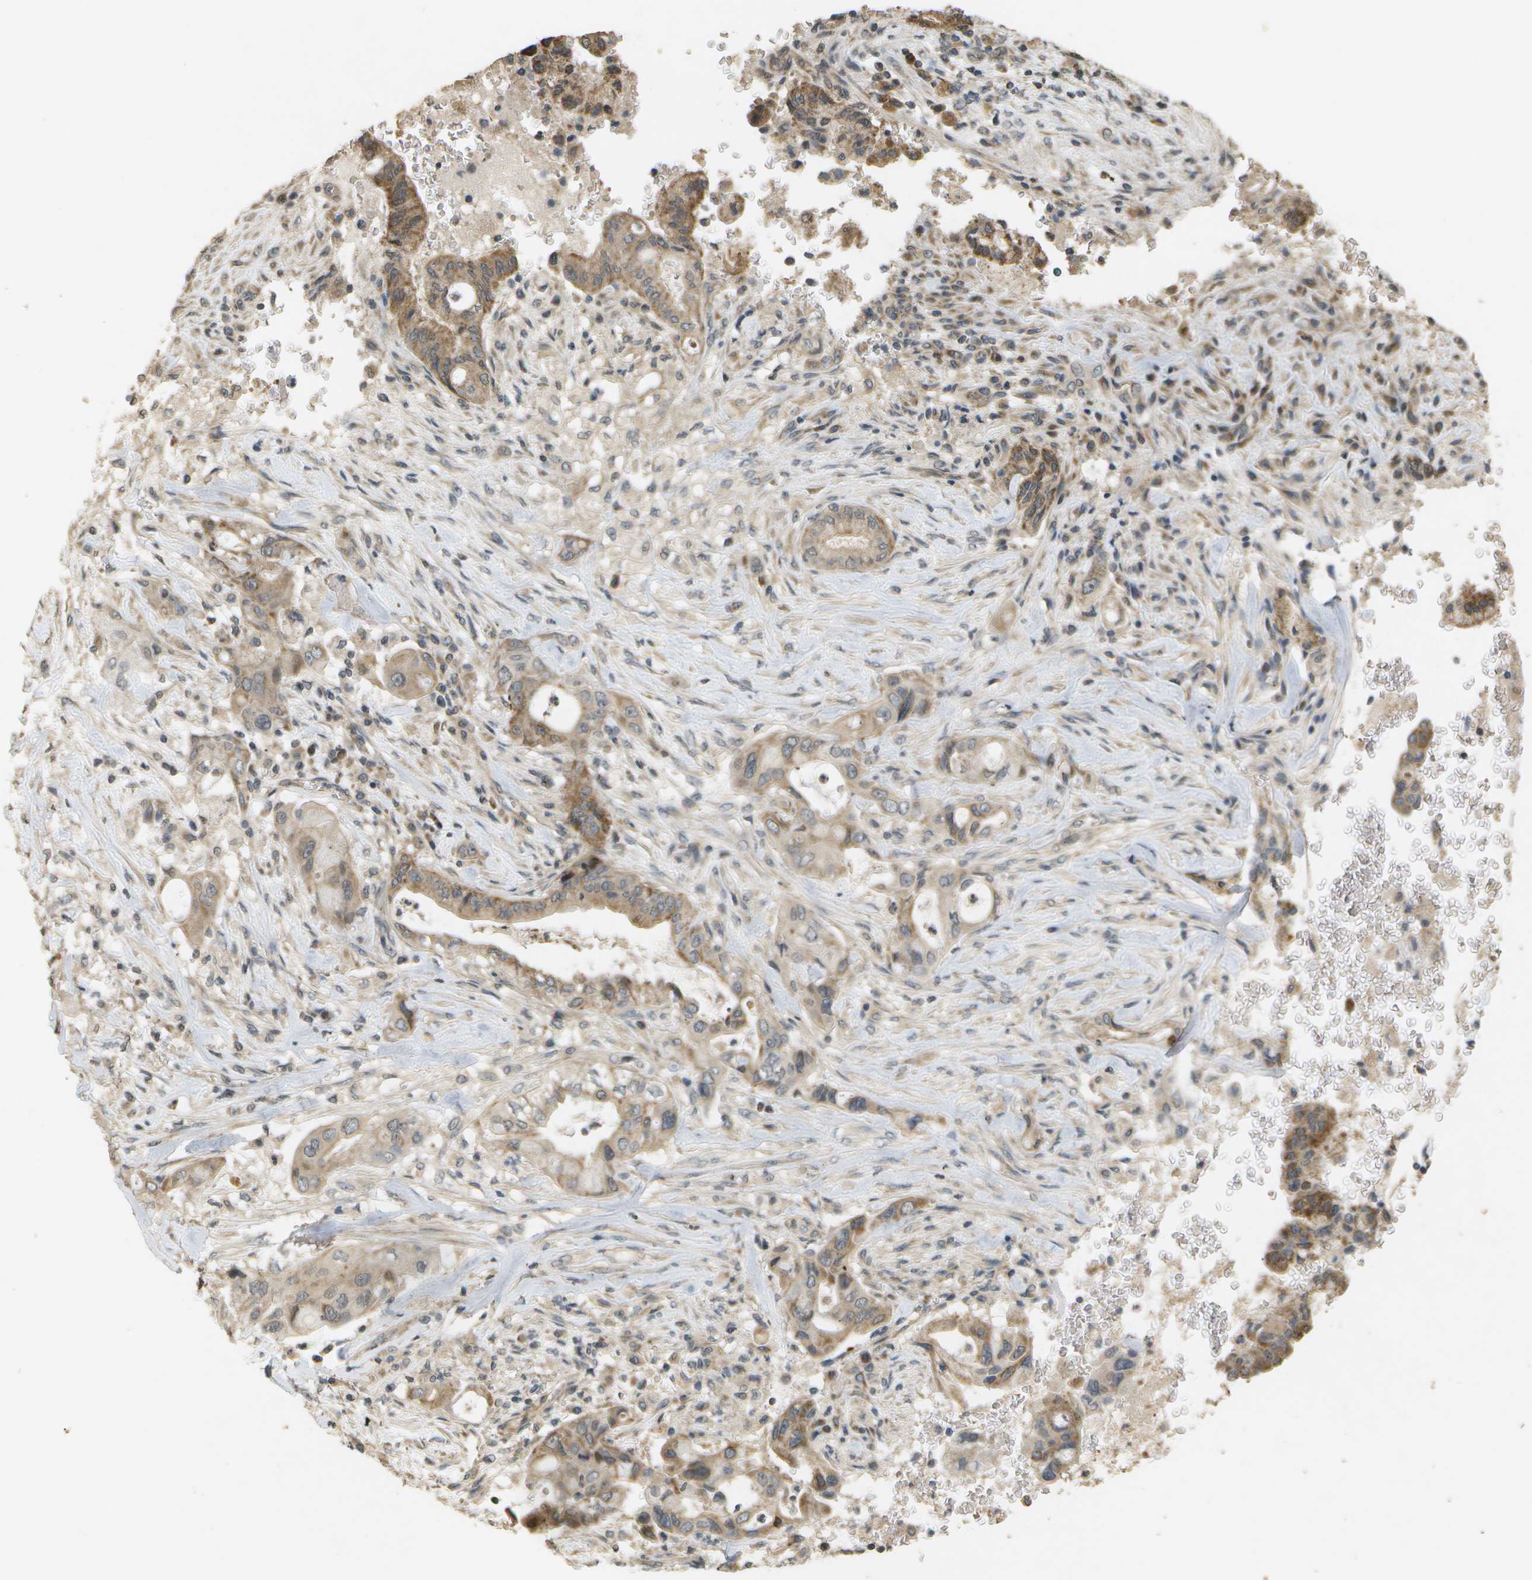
{"staining": {"intensity": "moderate", "quantity": ">75%", "location": "cytoplasmic/membranous"}, "tissue": "pancreatic cancer", "cell_type": "Tumor cells", "image_type": "cancer", "snomed": [{"axis": "morphology", "description": "Adenocarcinoma, NOS"}, {"axis": "topography", "description": "Pancreas"}], "caption": "Protein expression analysis of human pancreatic cancer (adenocarcinoma) reveals moderate cytoplasmic/membranous staining in approximately >75% of tumor cells.", "gene": "RAB21", "patient": {"sex": "female", "age": 73}}